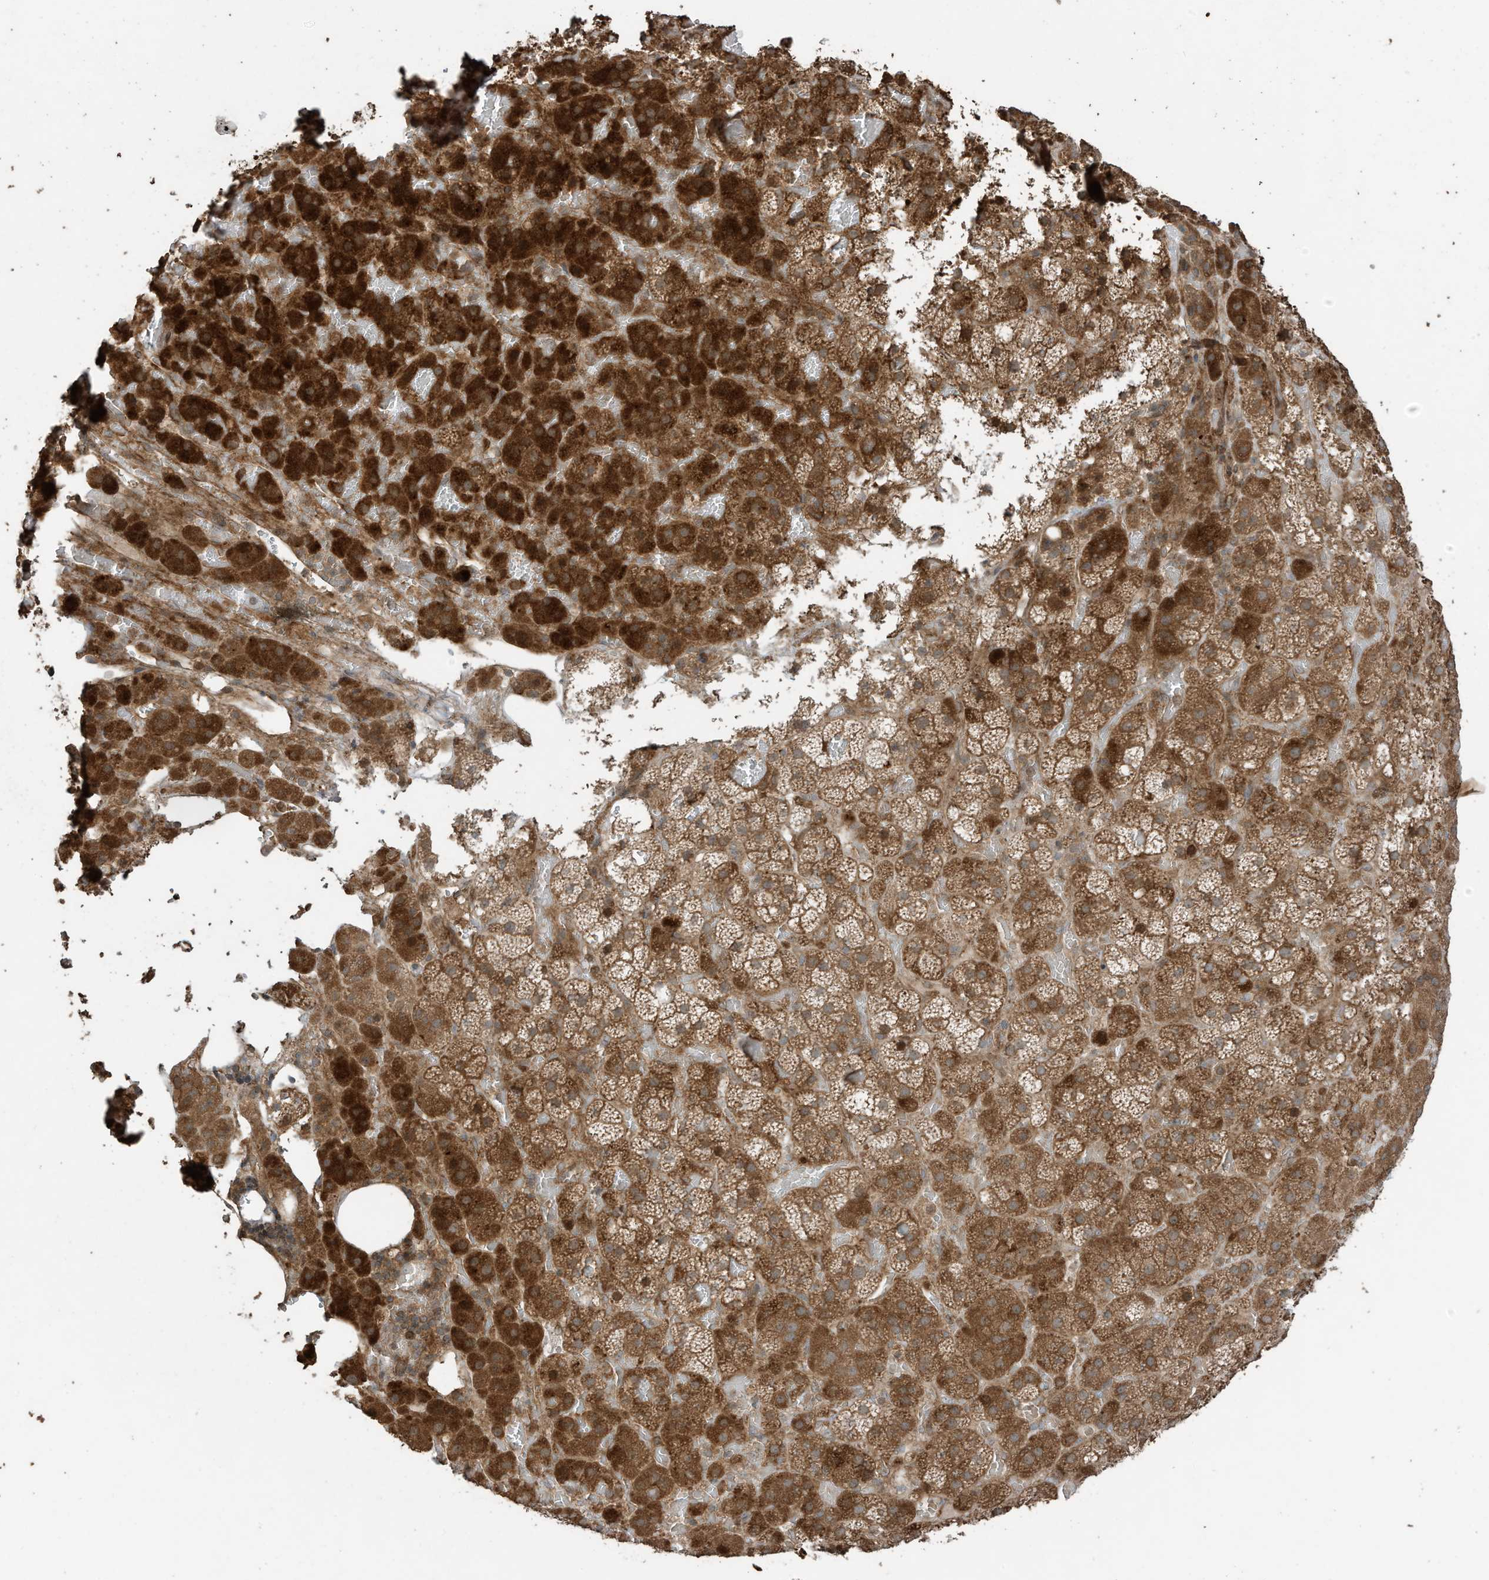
{"staining": {"intensity": "strong", "quantity": ">75%", "location": "cytoplasmic/membranous"}, "tissue": "adrenal gland", "cell_type": "Glandular cells", "image_type": "normal", "snomed": [{"axis": "morphology", "description": "Normal tissue, NOS"}, {"axis": "topography", "description": "Adrenal gland"}], "caption": "Unremarkable adrenal gland was stained to show a protein in brown. There is high levels of strong cytoplasmic/membranous staining in approximately >75% of glandular cells.", "gene": "ZNF653", "patient": {"sex": "female", "age": 59}}